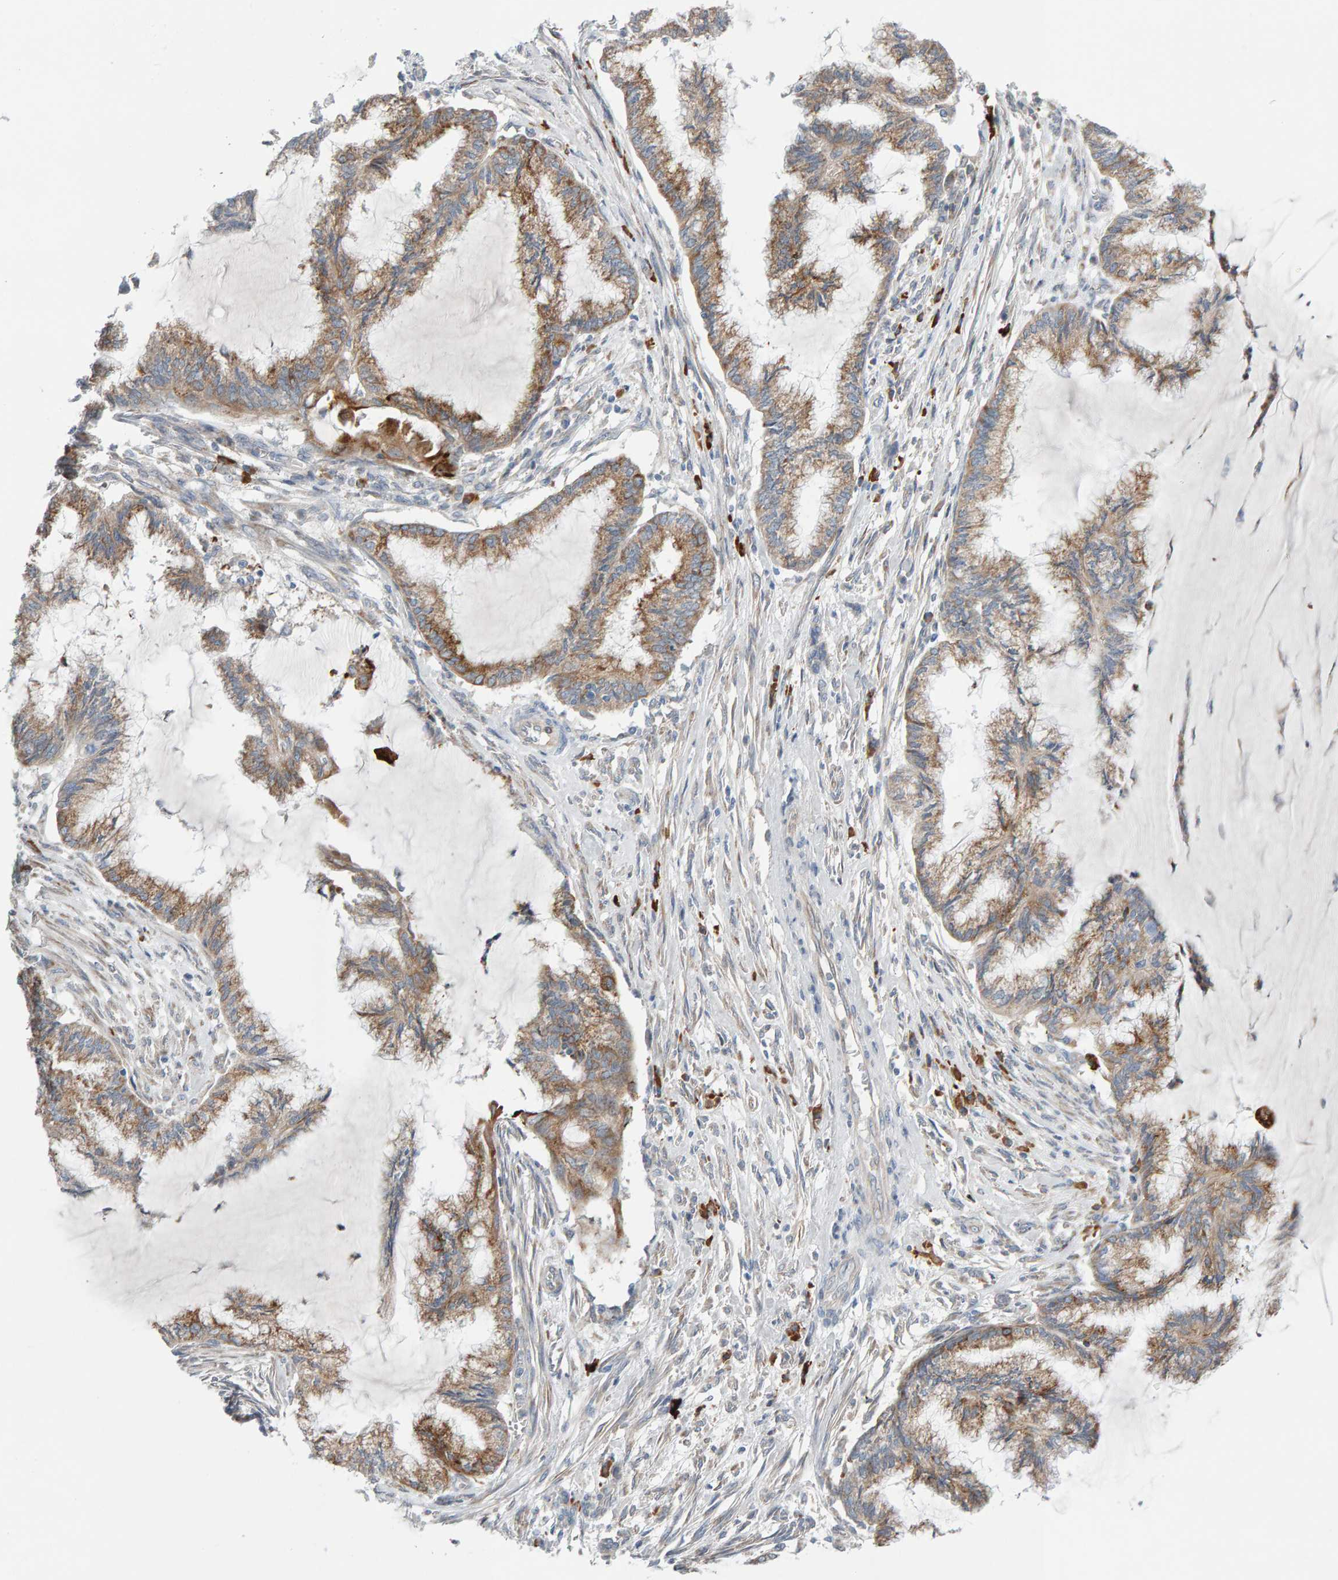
{"staining": {"intensity": "moderate", "quantity": ">75%", "location": "cytoplasmic/membranous"}, "tissue": "endometrial cancer", "cell_type": "Tumor cells", "image_type": "cancer", "snomed": [{"axis": "morphology", "description": "Adenocarcinoma, NOS"}, {"axis": "topography", "description": "Endometrium"}], "caption": "Protein expression analysis of endometrial cancer exhibits moderate cytoplasmic/membranous expression in about >75% of tumor cells.", "gene": "ENGASE", "patient": {"sex": "female", "age": 86}}